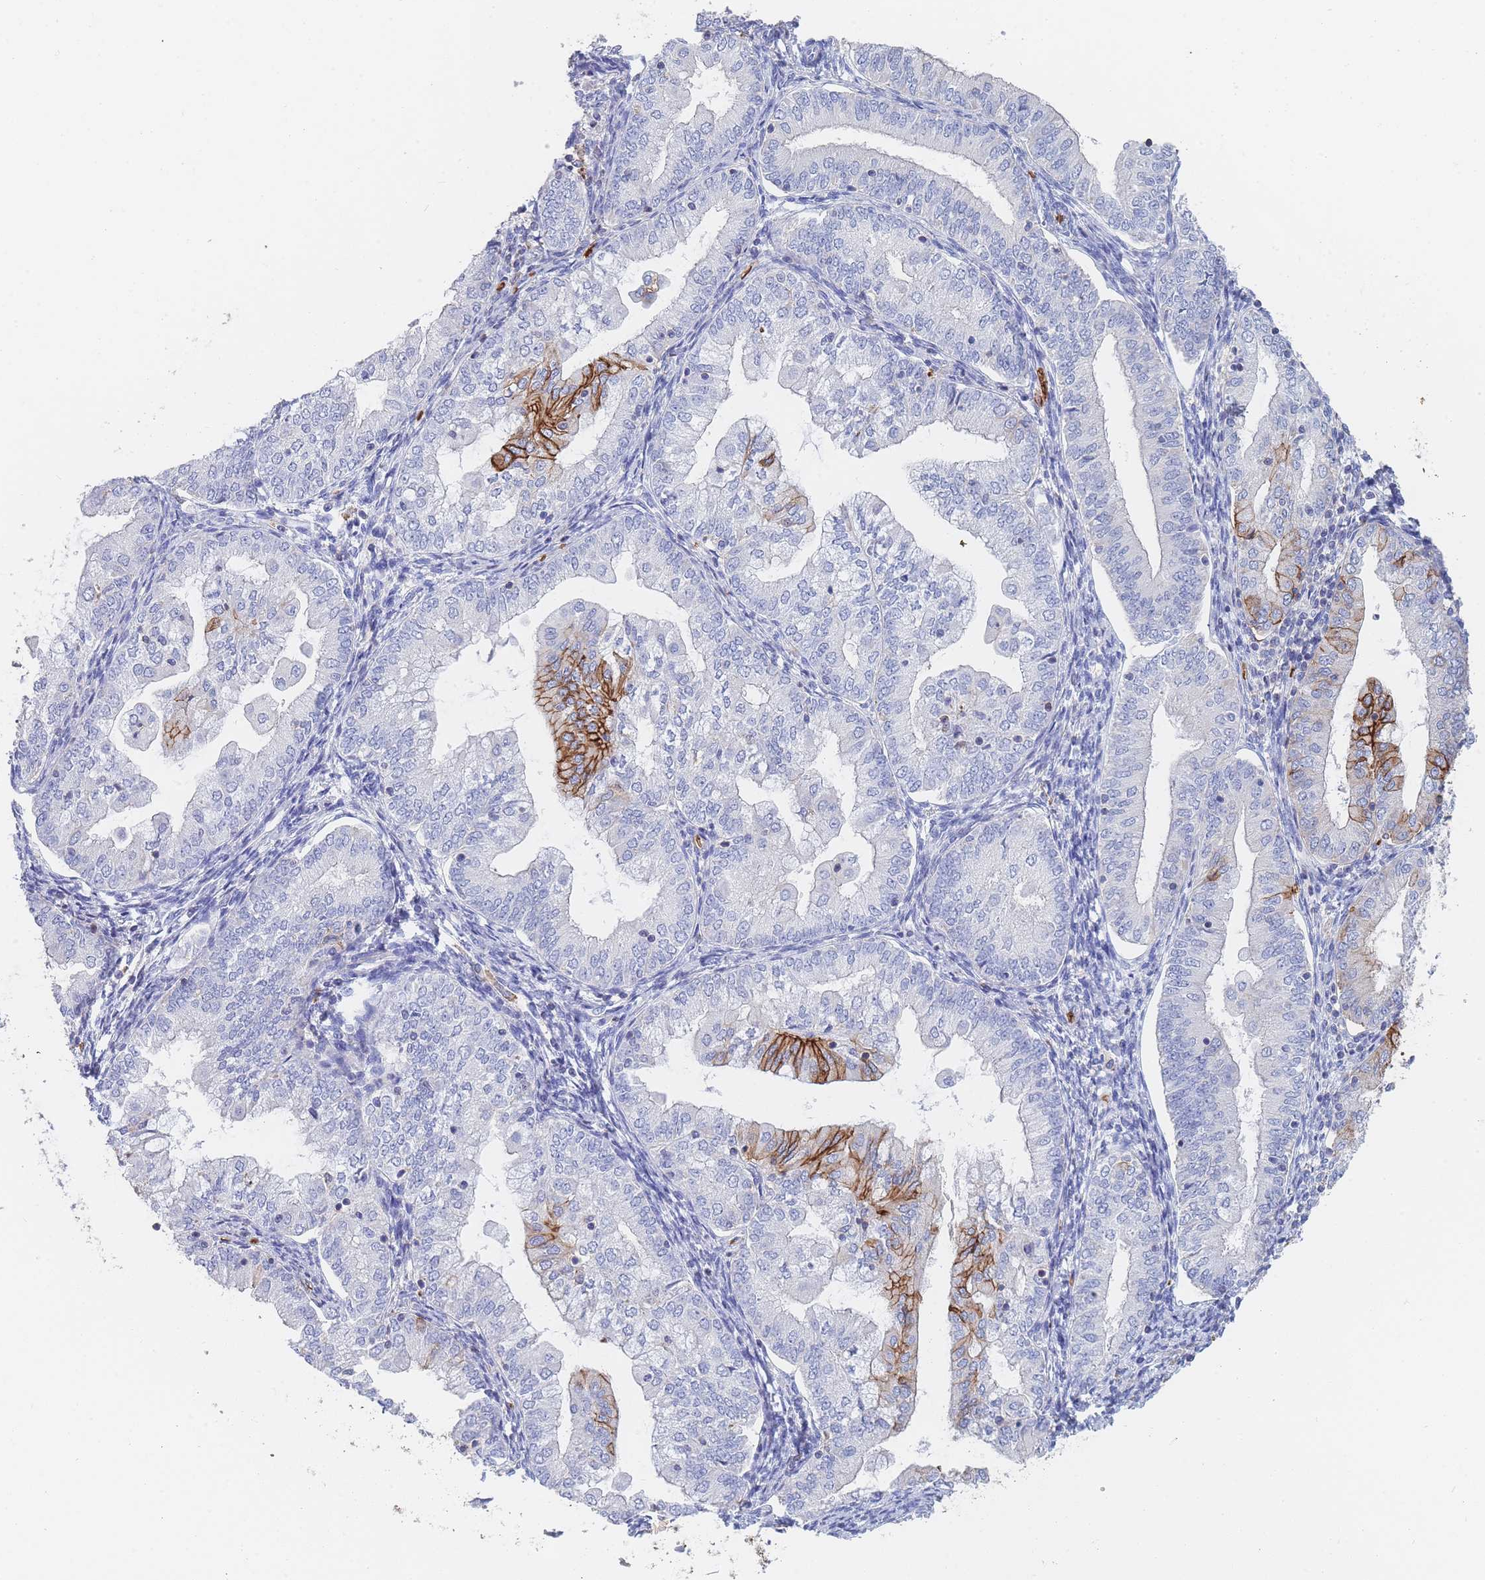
{"staining": {"intensity": "strong", "quantity": "<25%", "location": "cytoplasmic/membranous"}, "tissue": "endometrial cancer", "cell_type": "Tumor cells", "image_type": "cancer", "snomed": [{"axis": "morphology", "description": "Adenocarcinoma, NOS"}, {"axis": "topography", "description": "Endometrium"}], "caption": "A medium amount of strong cytoplasmic/membranous expression is appreciated in about <25% of tumor cells in endometrial adenocarcinoma tissue. The protein is stained brown, and the nuclei are stained in blue (DAB IHC with brightfield microscopy, high magnification).", "gene": "SLC2A1", "patient": {"sex": "female", "age": 55}}